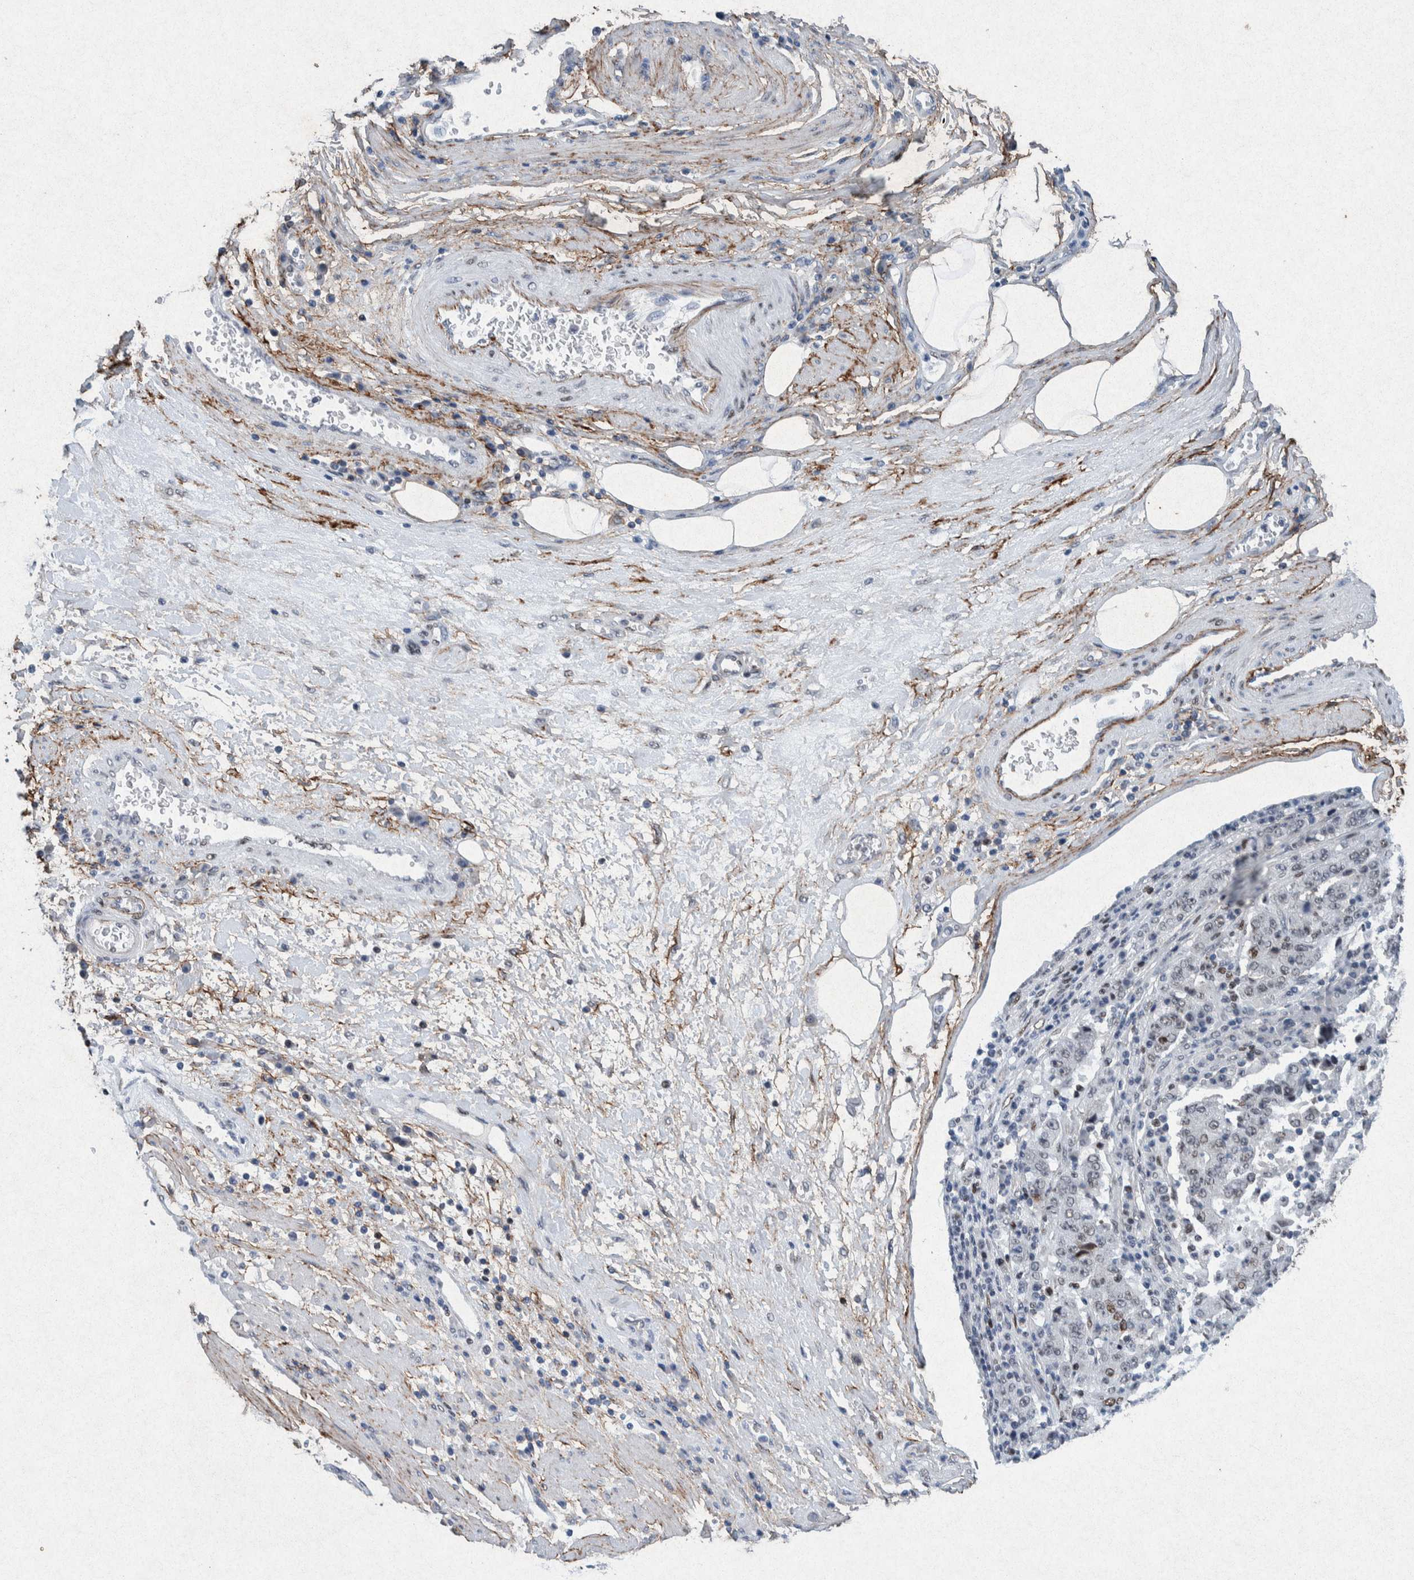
{"staining": {"intensity": "weak", "quantity": "<25%", "location": "nuclear"}, "tissue": "stomach cancer", "cell_type": "Tumor cells", "image_type": "cancer", "snomed": [{"axis": "morphology", "description": "Normal tissue, NOS"}, {"axis": "morphology", "description": "Adenocarcinoma, NOS"}, {"axis": "topography", "description": "Stomach, upper"}, {"axis": "topography", "description": "Stomach"}], "caption": "Tumor cells are negative for brown protein staining in stomach adenocarcinoma.", "gene": "TAF10", "patient": {"sex": "male", "age": 59}}